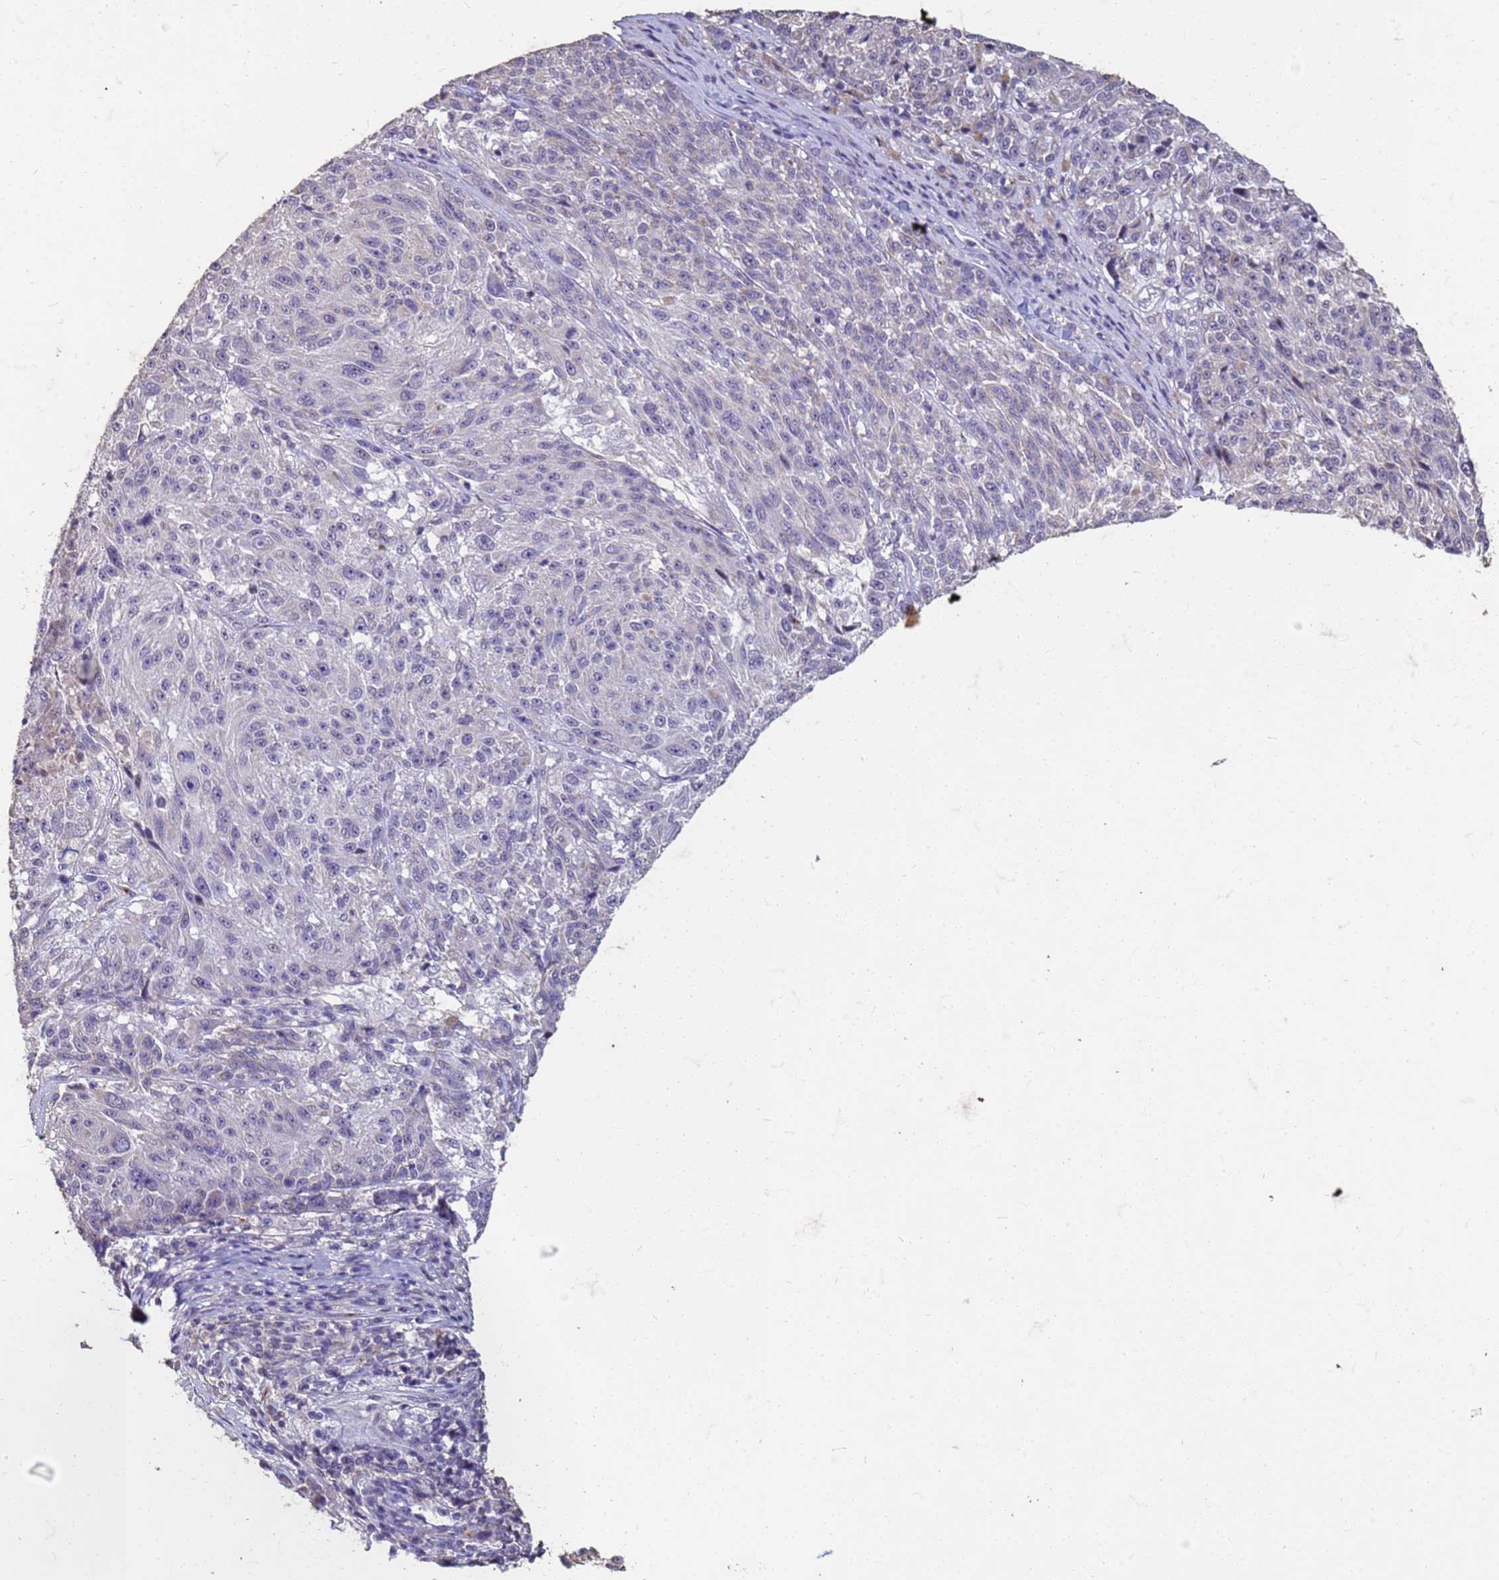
{"staining": {"intensity": "negative", "quantity": "none", "location": "none"}, "tissue": "melanoma", "cell_type": "Tumor cells", "image_type": "cancer", "snomed": [{"axis": "morphology", "description": "Malignant melanoma, NOS"}, {"axis": "topography", "description": "Skin"}], "caption": "The immunohistochemistry (IHC) photomicrograph has no significant staining in tumor cells of melanoma tissue. (Stains: DAB IHC with hematoxylin counter stain, Microscopy: brightfield microscopy at high magnification).", "gene": "SLC25A15", "patient": {"sex": "male", "age": 53}}